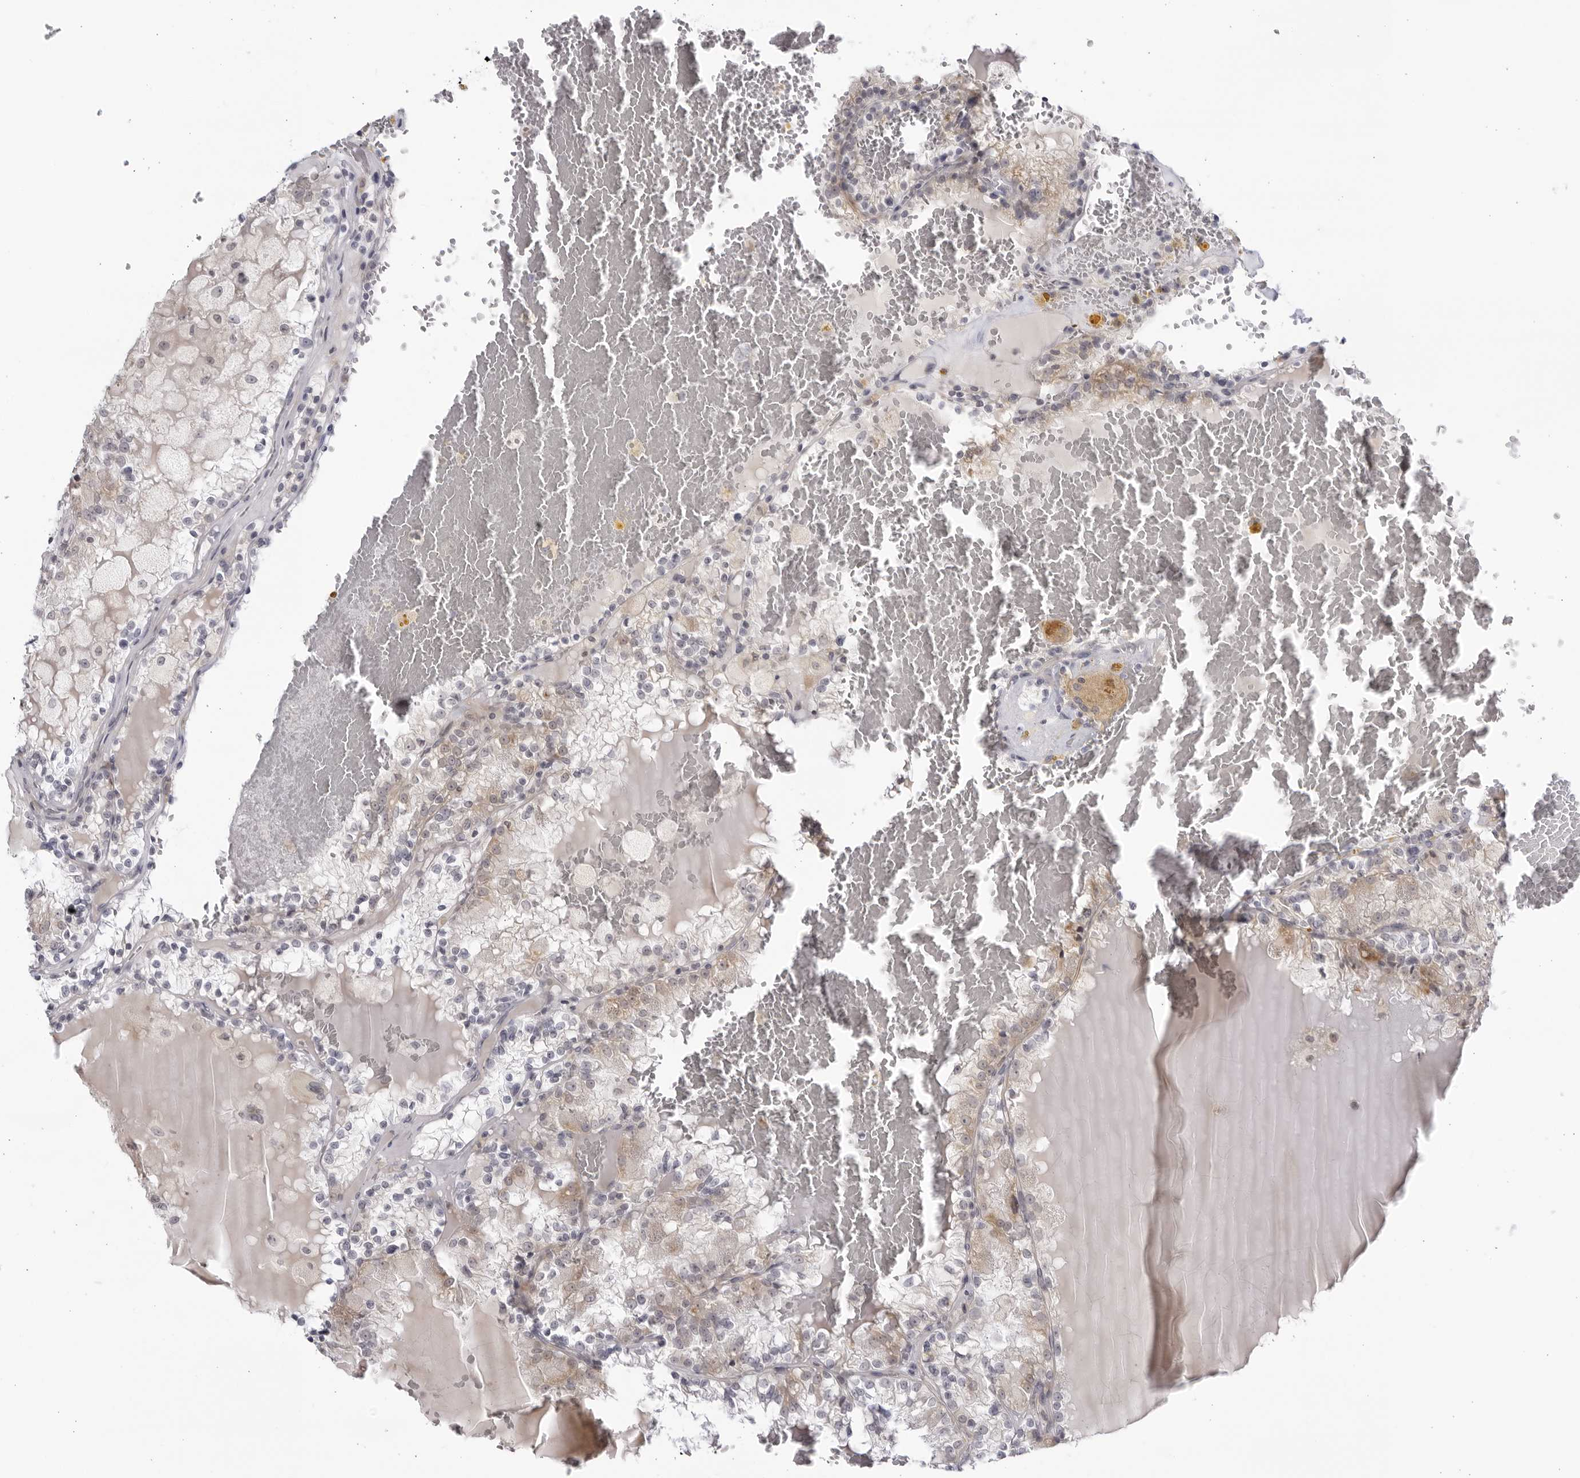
{"staining": {"intensity": "weak", "quantity": "25%-75%", "location": "cytoplasmic/membranous"}, "tissue": "renal cancer", "cell_type": "Tumor cells", "image_type": "cancer", "snomed": [{"axis": "morphology", "description": "Adenocarcinoma, NOS"}, {"axis": "topography", "description": "Kidney"}], "caption": "Renal cancer (adenocarcinoma) stained with DAB immunohistochemistry (IHC) exhibits low levels of weak cytoplasmic/membranous positivity in about 25%-75% of tumor cells.", "gene": "CNBD1", "patient": {"sex": "female", "age": 56}}